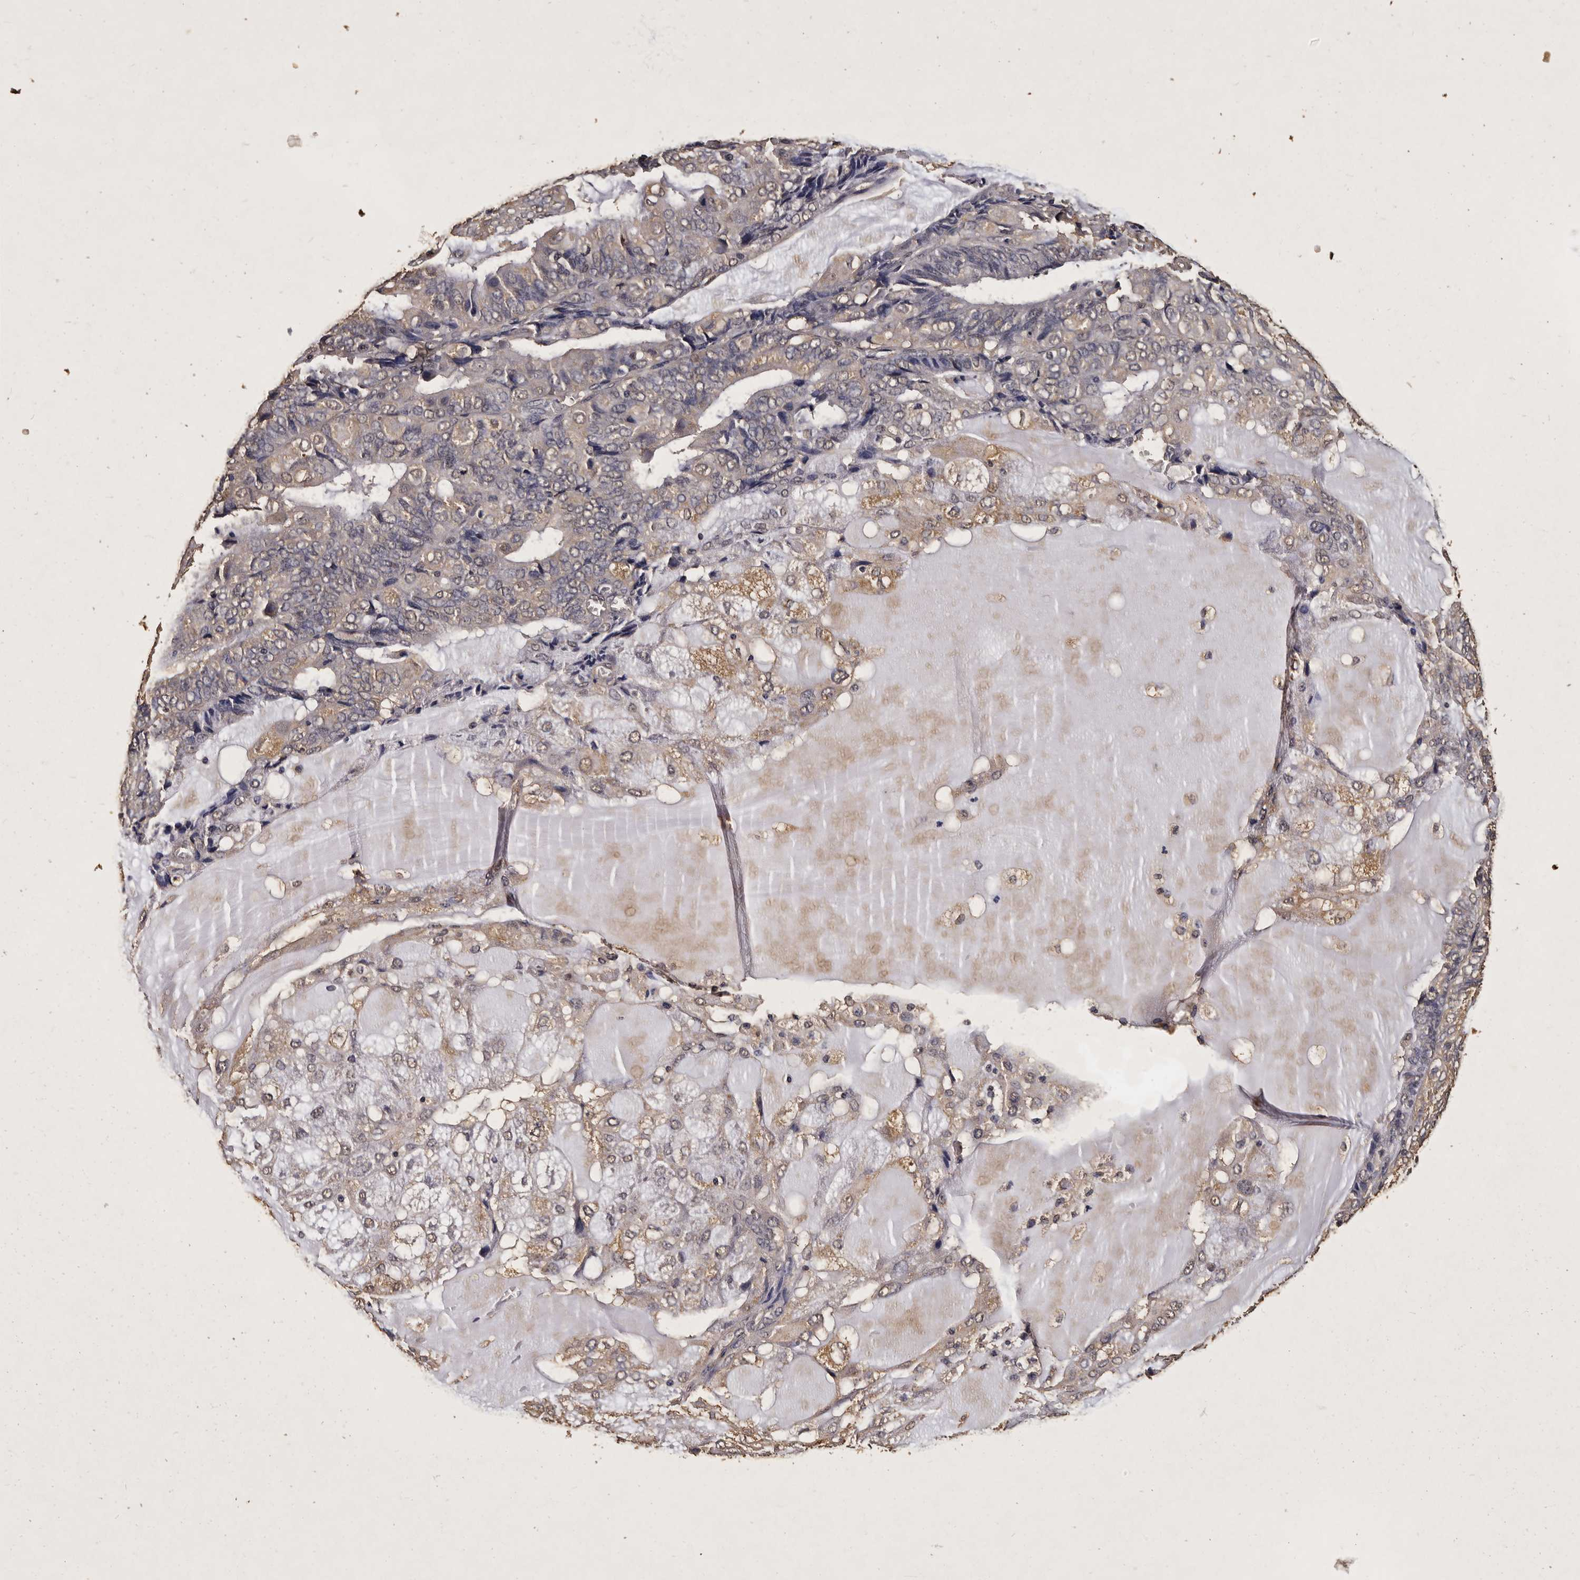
{"staining": {"intensity": "weak", "quantity": "25%-75%", "location": "cytoplasmic/membranous"}, "tissue": "endometrial cancer", "cell_type": "Tumor cells", "image_type": "cancer", "snomed": [{"axis": "morphology", "description": "Adenocarcinoma, NOS"}, {"axis": "topography", "description": "Endometrium"}], "caption": "This is a micrograph of IHC staining of endometrial adenocarcinoma, which shows weak staining in the cytoplasmic/membranous of tumor cells.", "gene": "PARS2", "patient": {"sex": "female", "age": 81}}